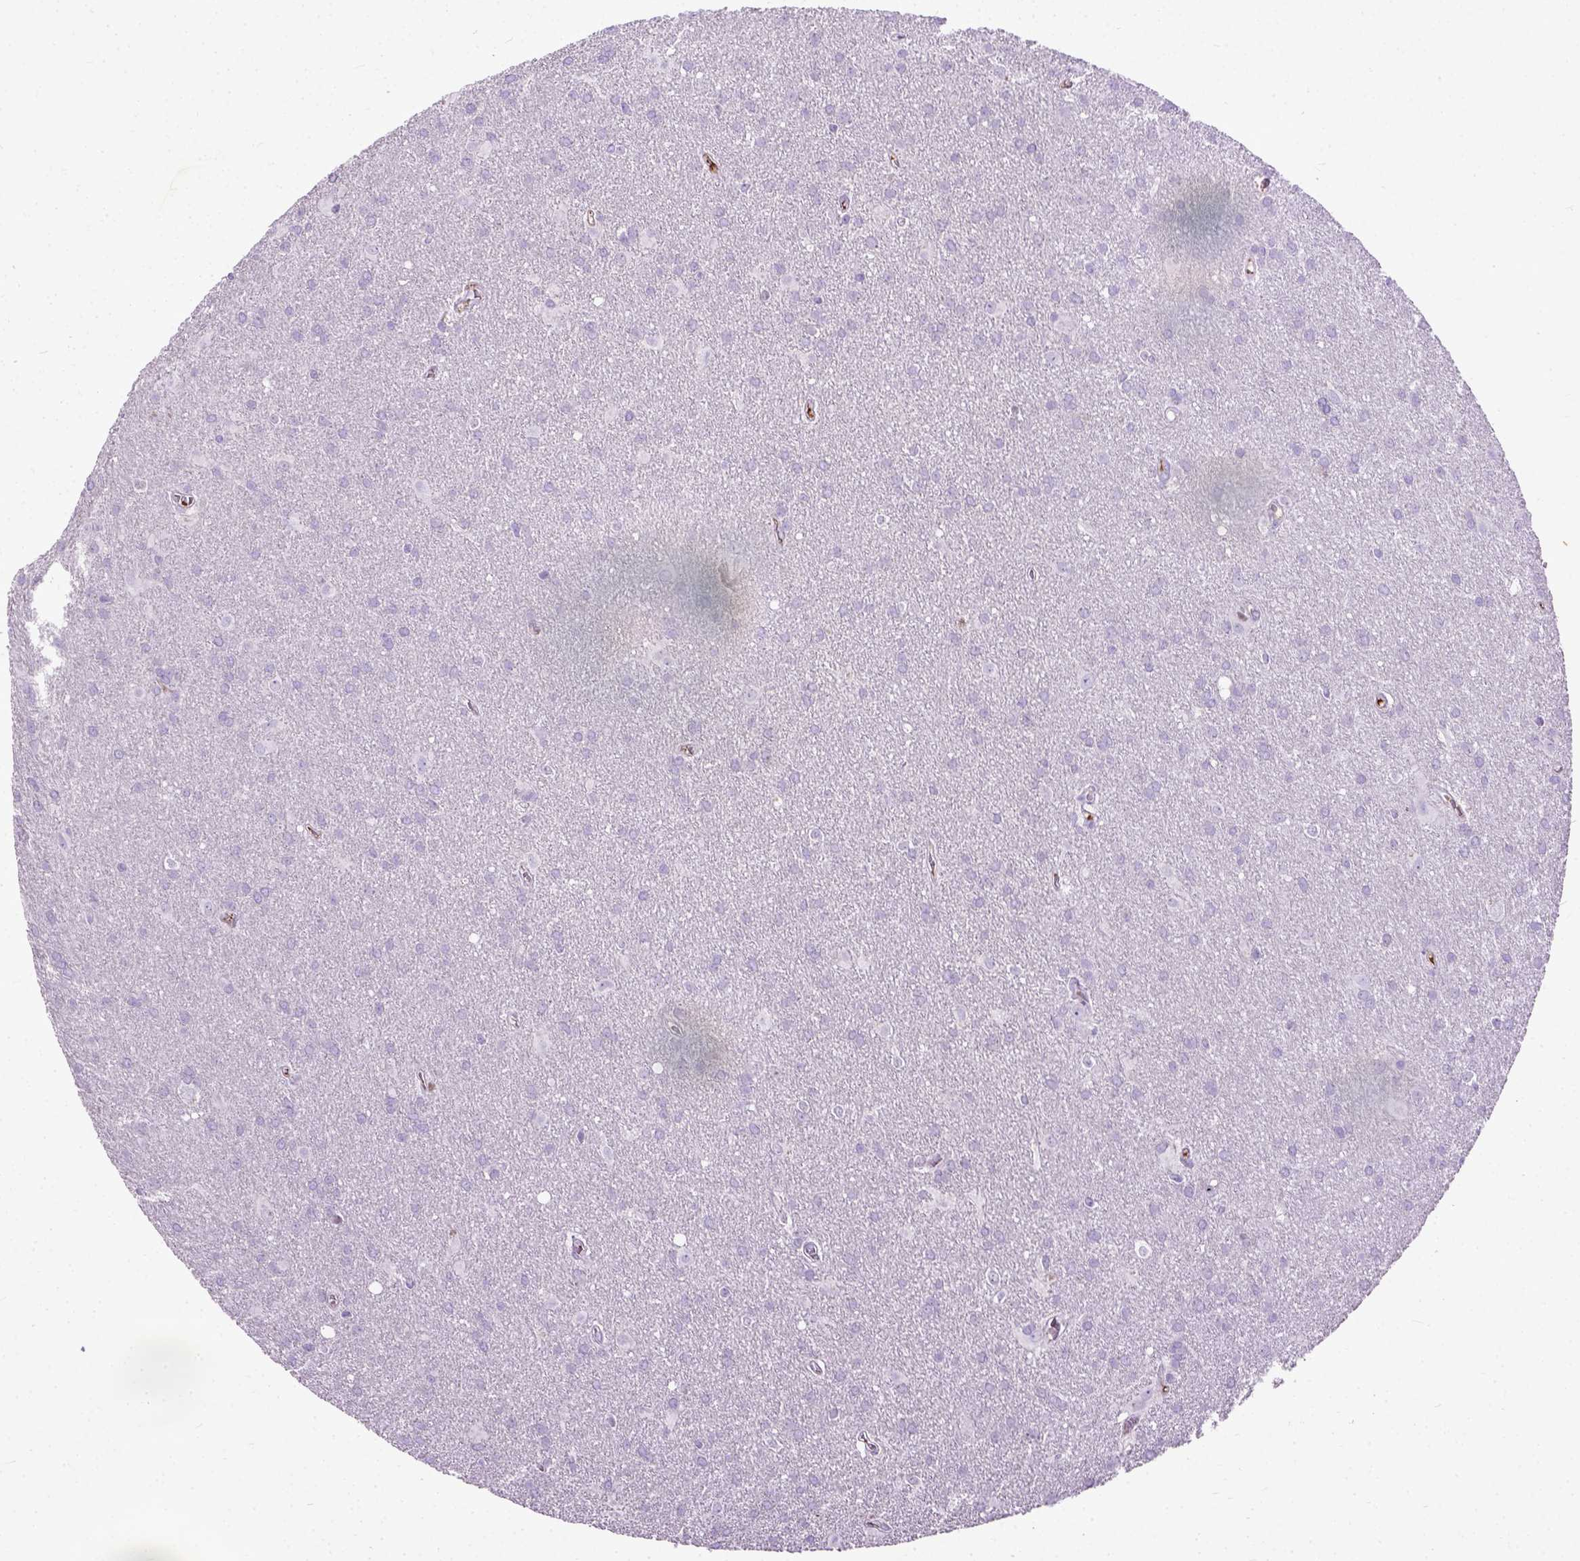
{"staining": {"intensity": "negative", "quantity": "none", "location": "none"}, "tissue": "glioma", "cell_type": "Tumor cells", "image_type": "cancer", "snomed": [{"axis": "morphology", "description": "Glioma, malignant, Low grade"}, {"axis": "topography", "description": "Brain"}], "caption": "Glioma stained for a protein using IHC shows no positivity tumor cells.", "gene": "ADAMTS8", "patient": {"sex": "male", "age": 58}}